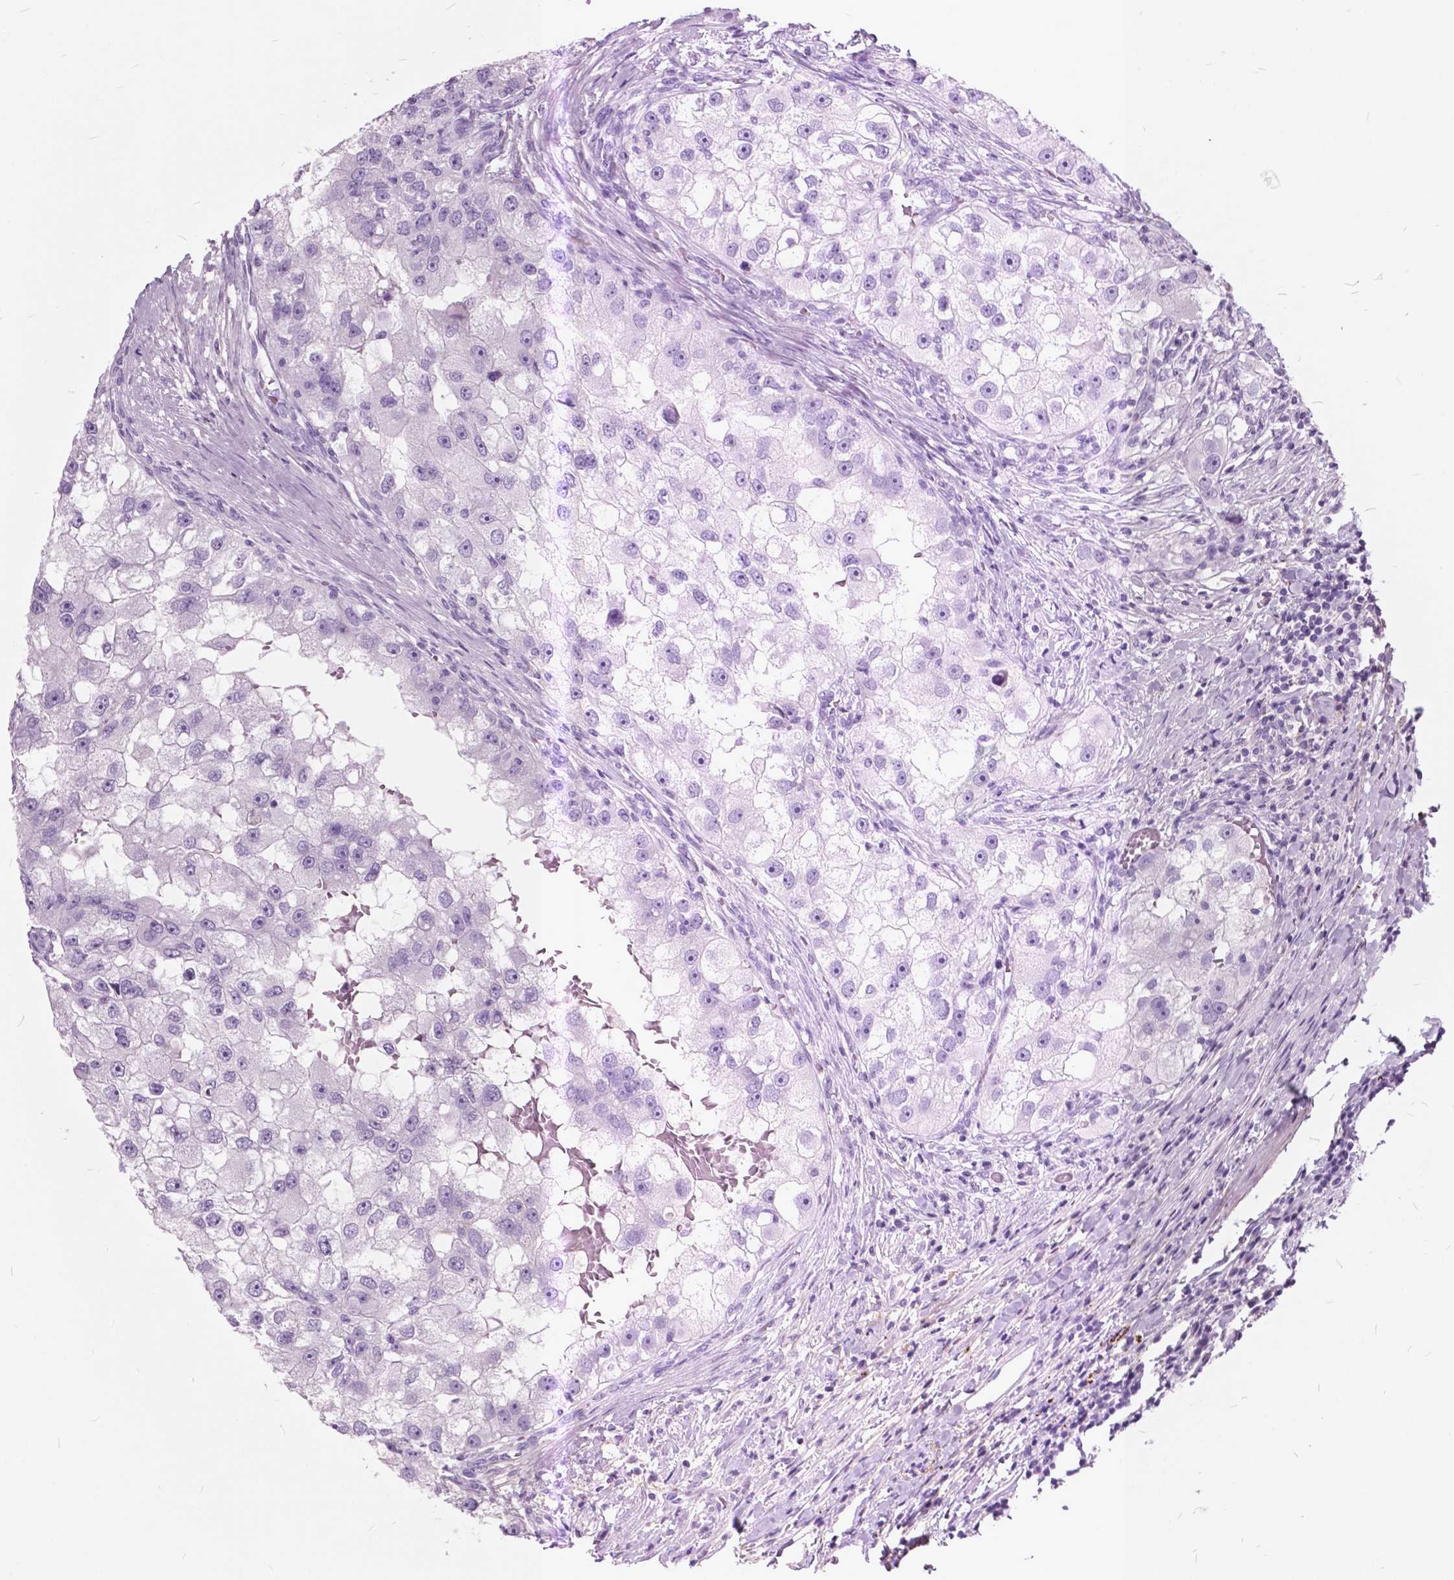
{"staining": {"intensity": "negative", "quantity": "none", "location": "none"}, "tissue": "renal cancer", "cell_type": "Tumor cells", "image_type": "cancer", "snomed": [{"axis": "morphology", "description": "Adenocarcinoma, NOS"}, {"axis": "topography", "description": "Kidney"}], "caption": "The photomicrograph reveals no significant positivity in tumor cells of renal cancer.", "gene": "GDF9", "patient": {"sex": "male", "age": 63}}